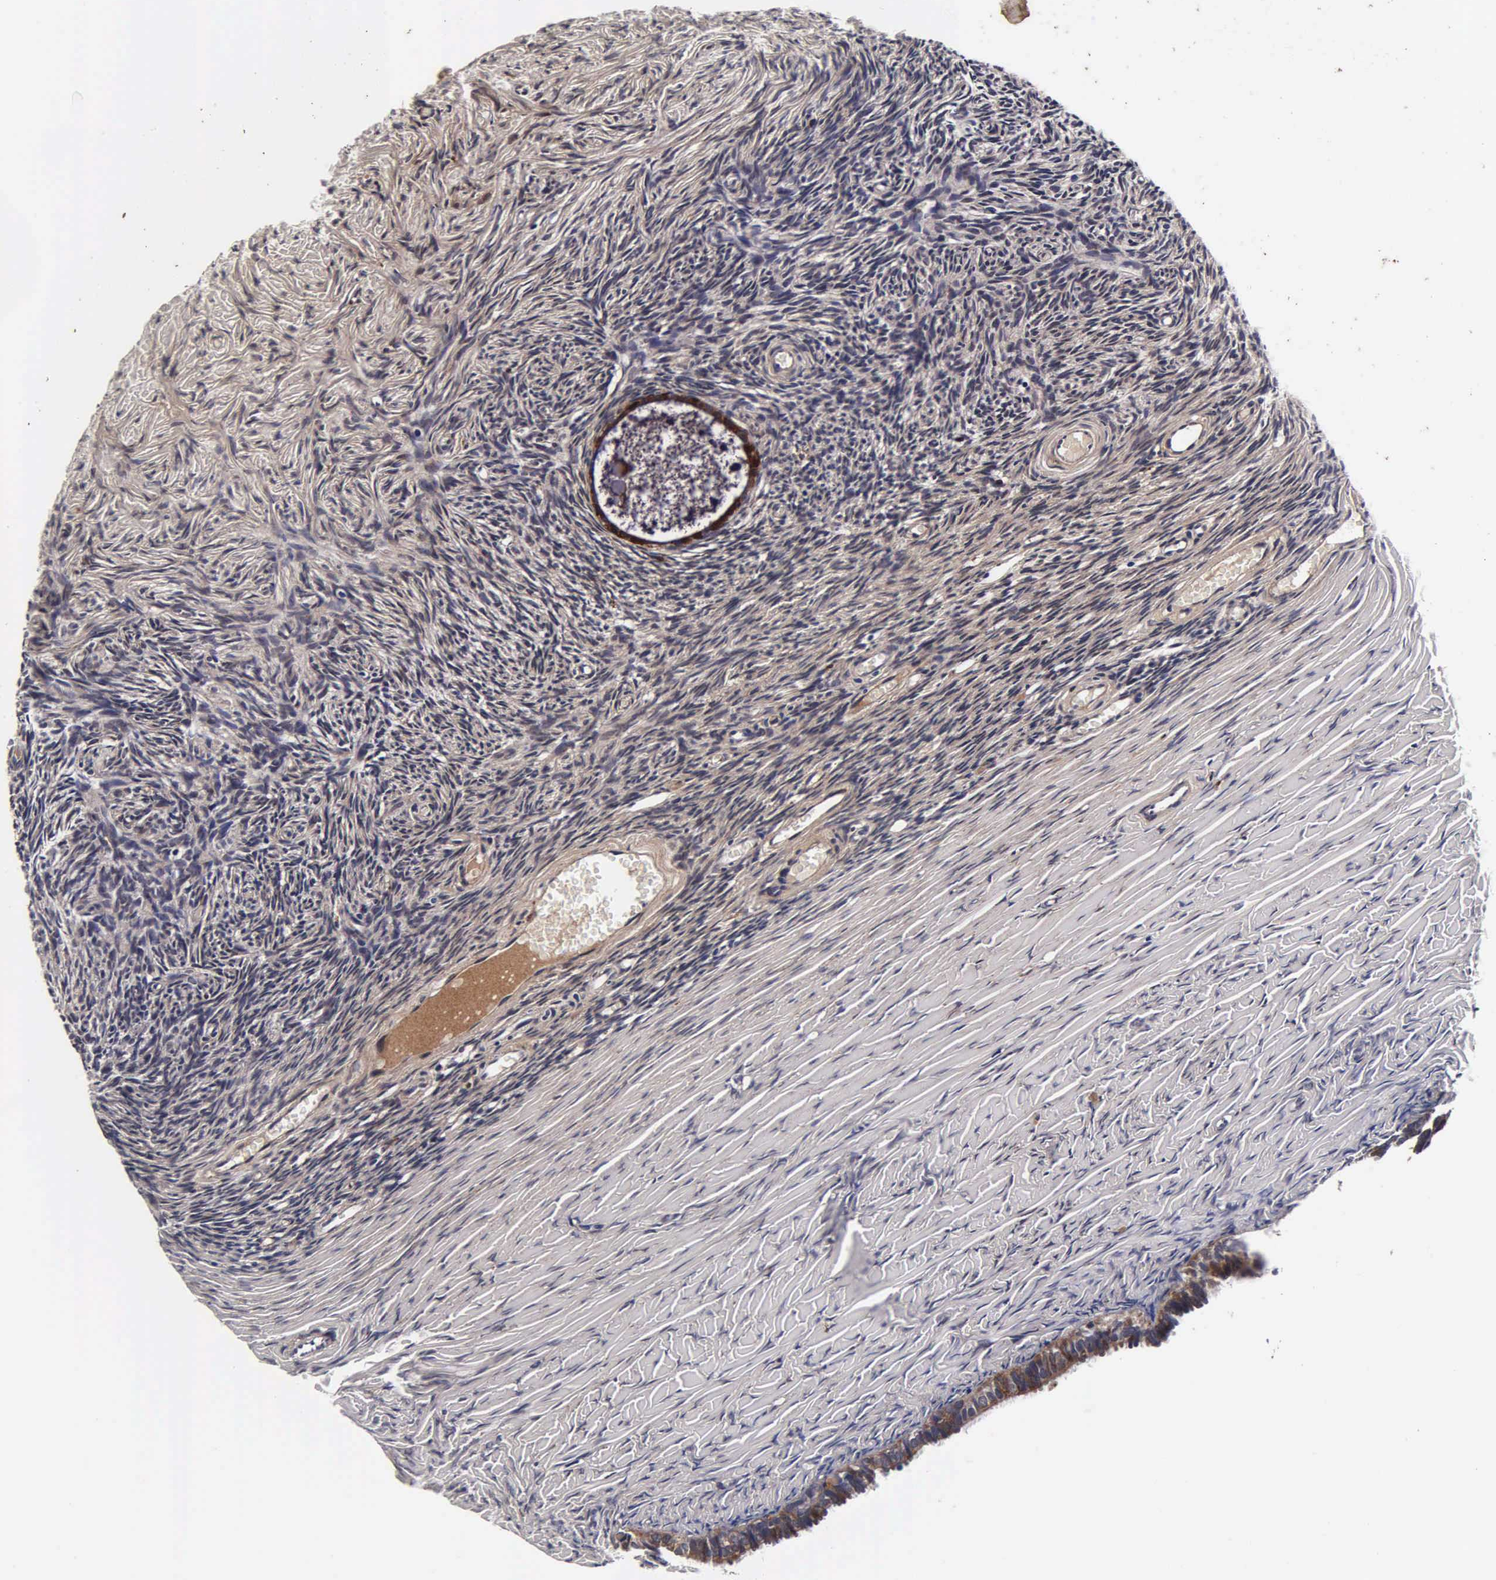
{"staining": {"intensity": "weak", "quantity": "25%-75%", "location": "cytoplasmic/membranous"}, "tissue": "ovary", "cell_type": "Ovarian stroma cells", "image_type": "normal", "snomed": [{"axis": "morphology", "description": "Normal tissue, NOS"}, {"axis": "topography", "description": "Ovary"}], "caption": "DAB (3,3'-diaminobenzidine) immunohistochemical staining of benign human ovary exhibits weak cytoplasmic/membranous protein expression in about 25%-75% of ovarian stroma cells.", "gene": "CST3", "patient": {"sex": "female", "age": 59}}